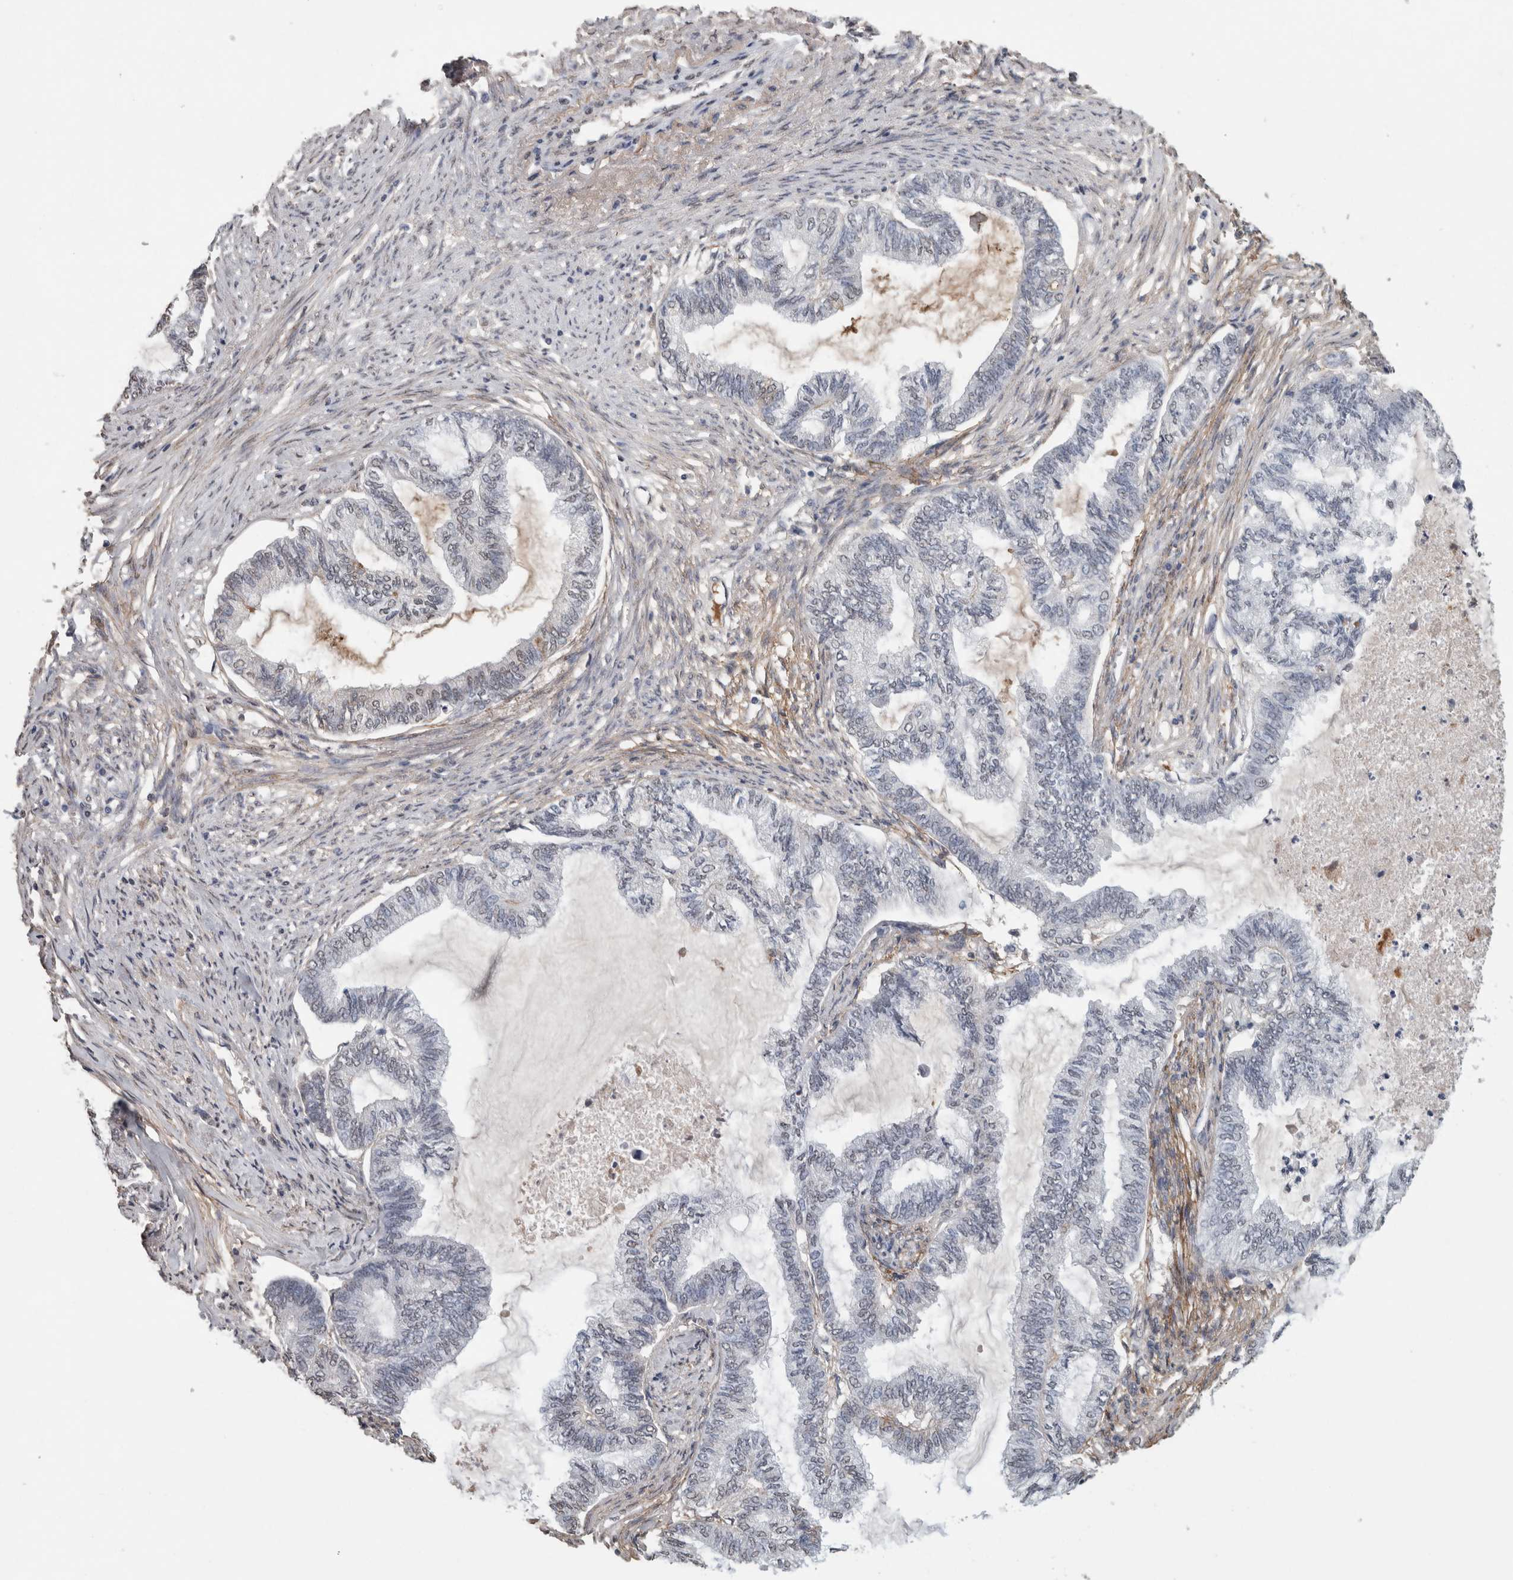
{"staining": {"intensity": "negative", "quantity": "none", "location": "none"}, "tissue": "endometrial cancer", "cell_type": "Tumor cells", "image_type": "cancer", "snomed": [{"axis": "morphology", "description": "Adenocarcinoma, NOS"}, {"axis": "topography", "description": "Endometrium"}], "caption": "Tumor cells show no significant protein expression in endometrial cancer.", "gene": "LTBP1", "patient": {"sex": "female", "age": 86}}